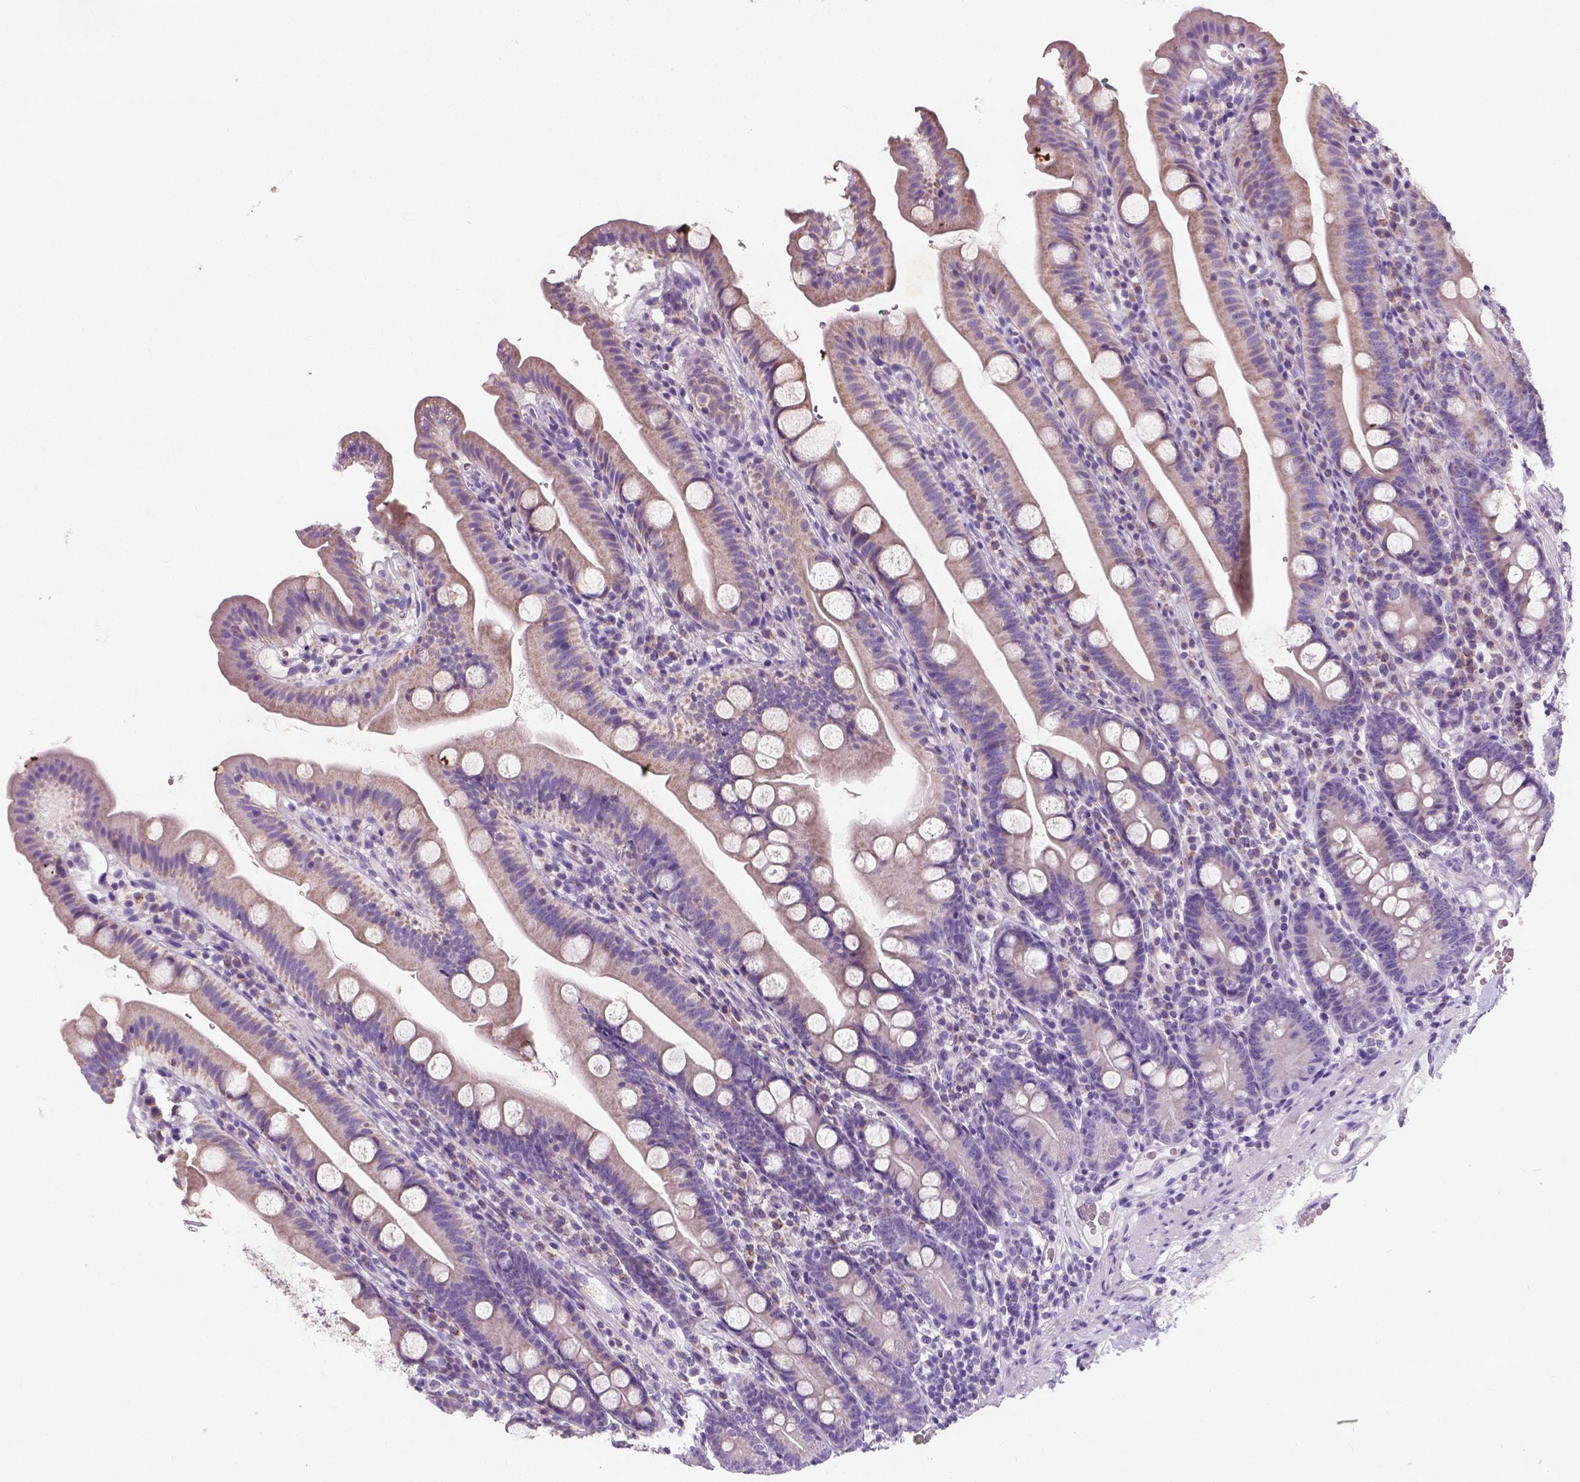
{"staining": {"intensity": "weak", "quantity": "25%-75%", "location": "cytoplasmic/membranous"}, "tissue": "duodenum", "cell_type": "Glandular cells", "image_type": "normal", "snomed": [{"axis": "morphology", "description": "Normal tissue, NOS"}, {"axis": "topography", "description": "Duodenum"}], "caption": "Unremarkable duodenum demonstrates weak cytoplasmic/membranous expression in about 25%-75% of glandular cells, visualized by immunohistochemistry.", "gene": "CHODL", "patient": {"sex": "female", "age": 67}}